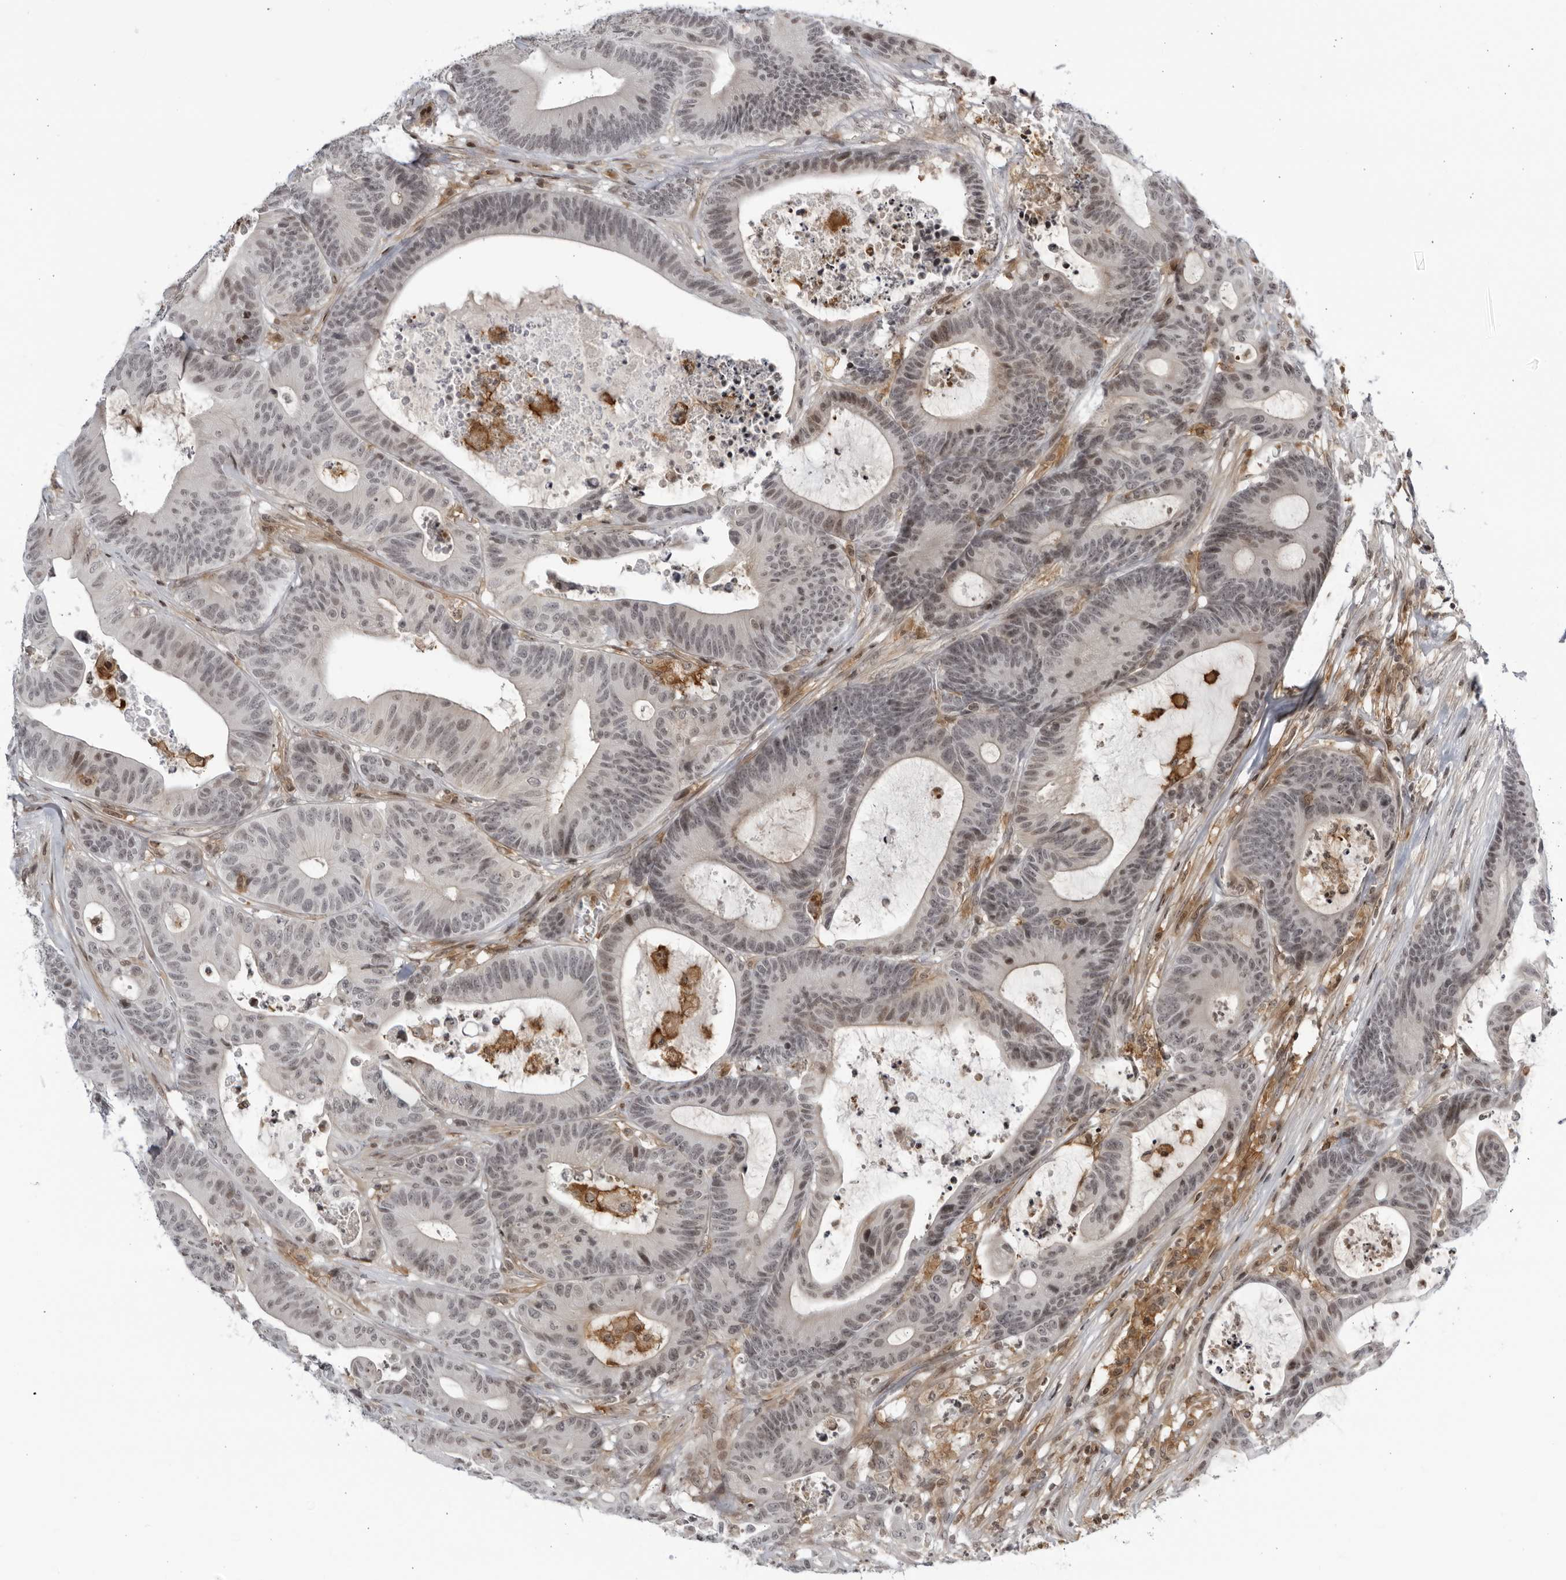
{"staining": {"intensity": "weak", "quantity": "<25%", "location": "nuclear"}, "tissue": "colorectal cancer", "cell_type": "Tumor cells", "image_type": "cancer", "snomed": [{"axis": "morphology", "description": "Adenocarcinoma, NOS"}, {"axis": "topography", "description": "Colon"}], "caption": "A photomicrograph of human colorectal cancer is negative for staining in tumor cells.", "gene": "DTL", "patient": {"sex": "female", "age": 84}}